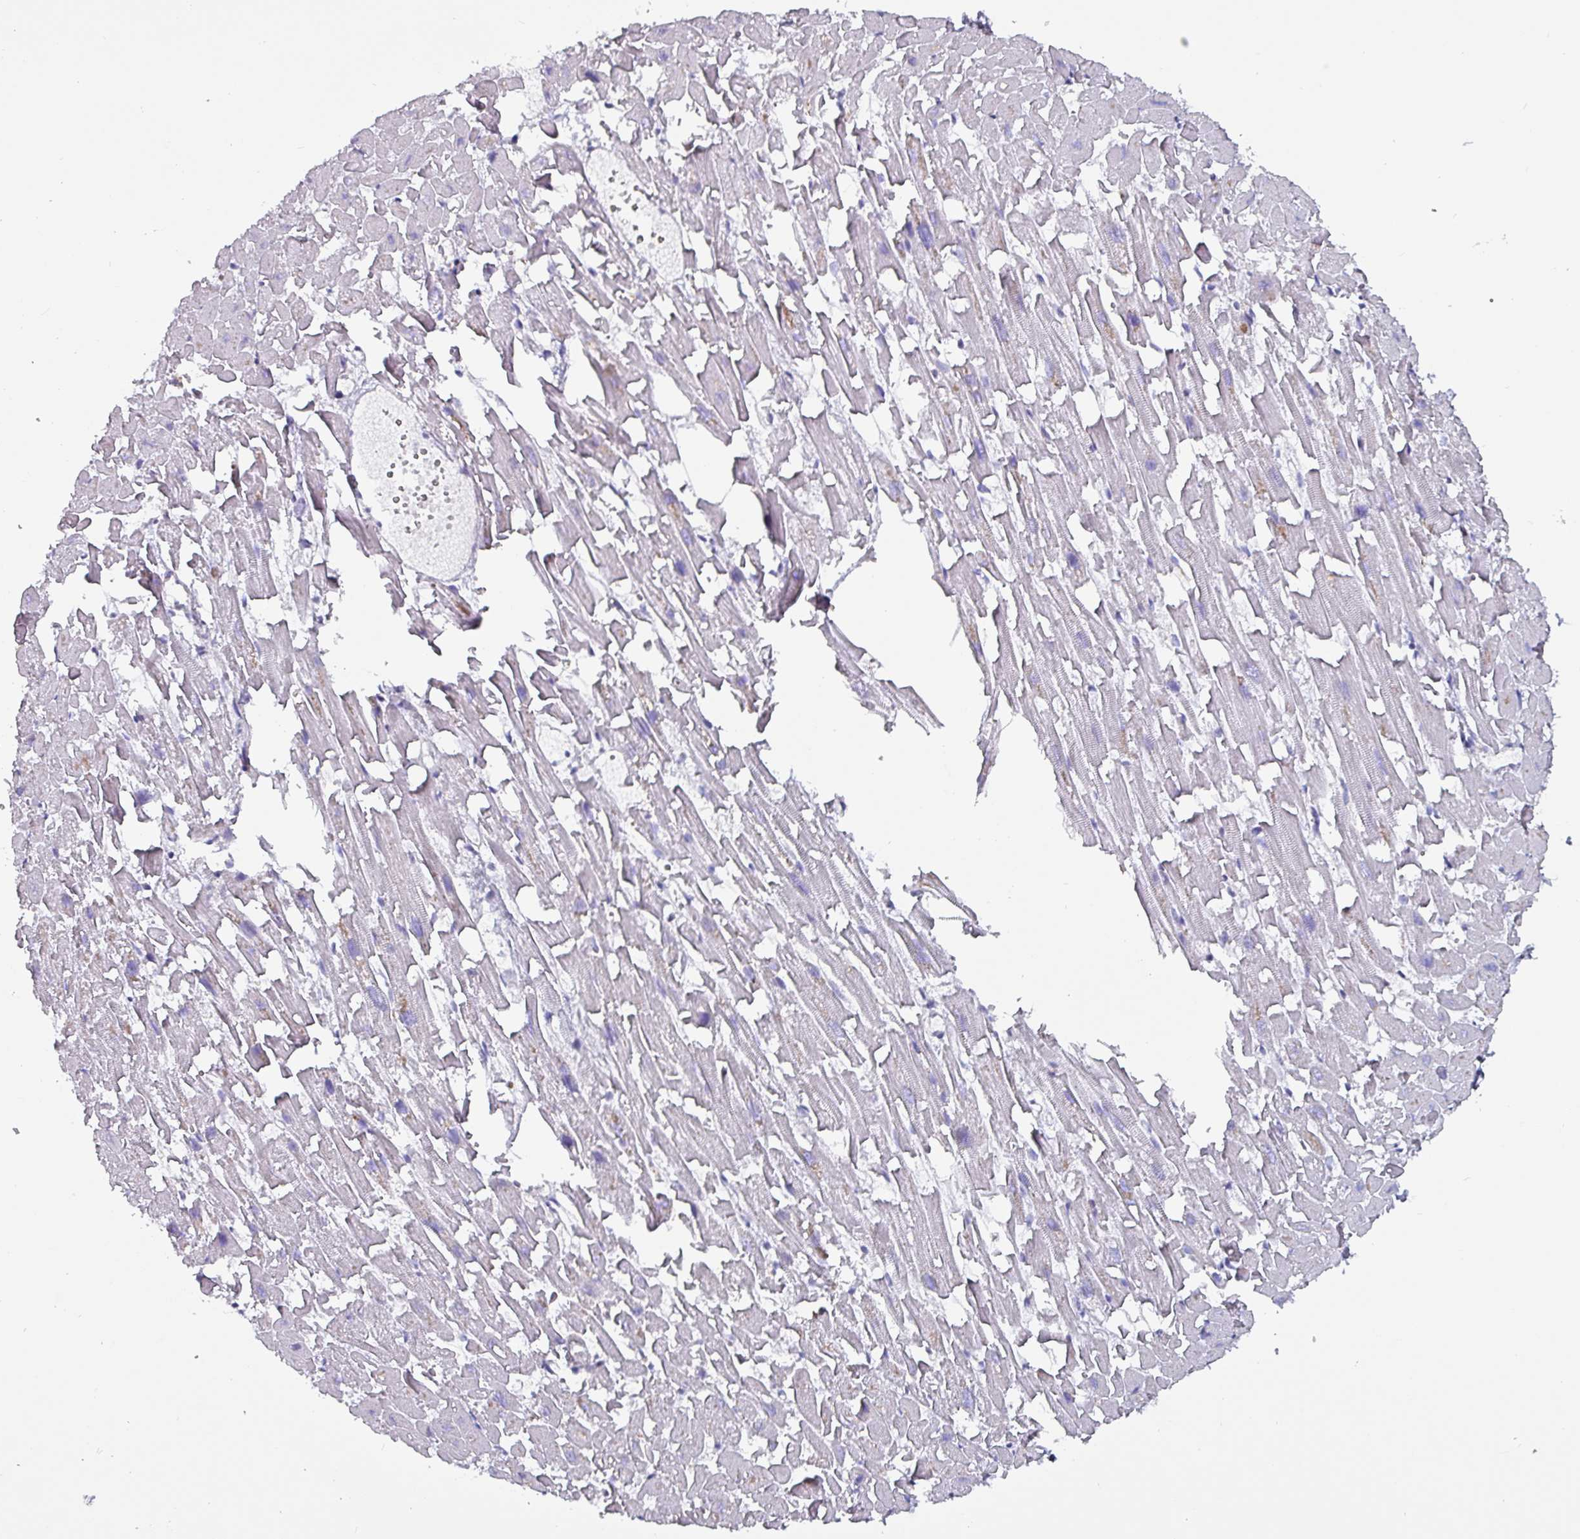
{"staining": {"intensity": "negative", "quantity": "none", "location": "none"}, "tissue": "heart muscle", "cell_type": "Cardiomyocytes", "image_type": "normal", "snomed": [{"axis": "morphology", "description": "Normal tissue, NOS"}, {"axis": "topography", "description": "Heart"}], "caption": "Immunohistochemical staining of benign heart muscle exhibits no significant positivity in cardiomyocytes.", "gene": "ZNF816", "patient": {"sex": "female", "age": 64}}